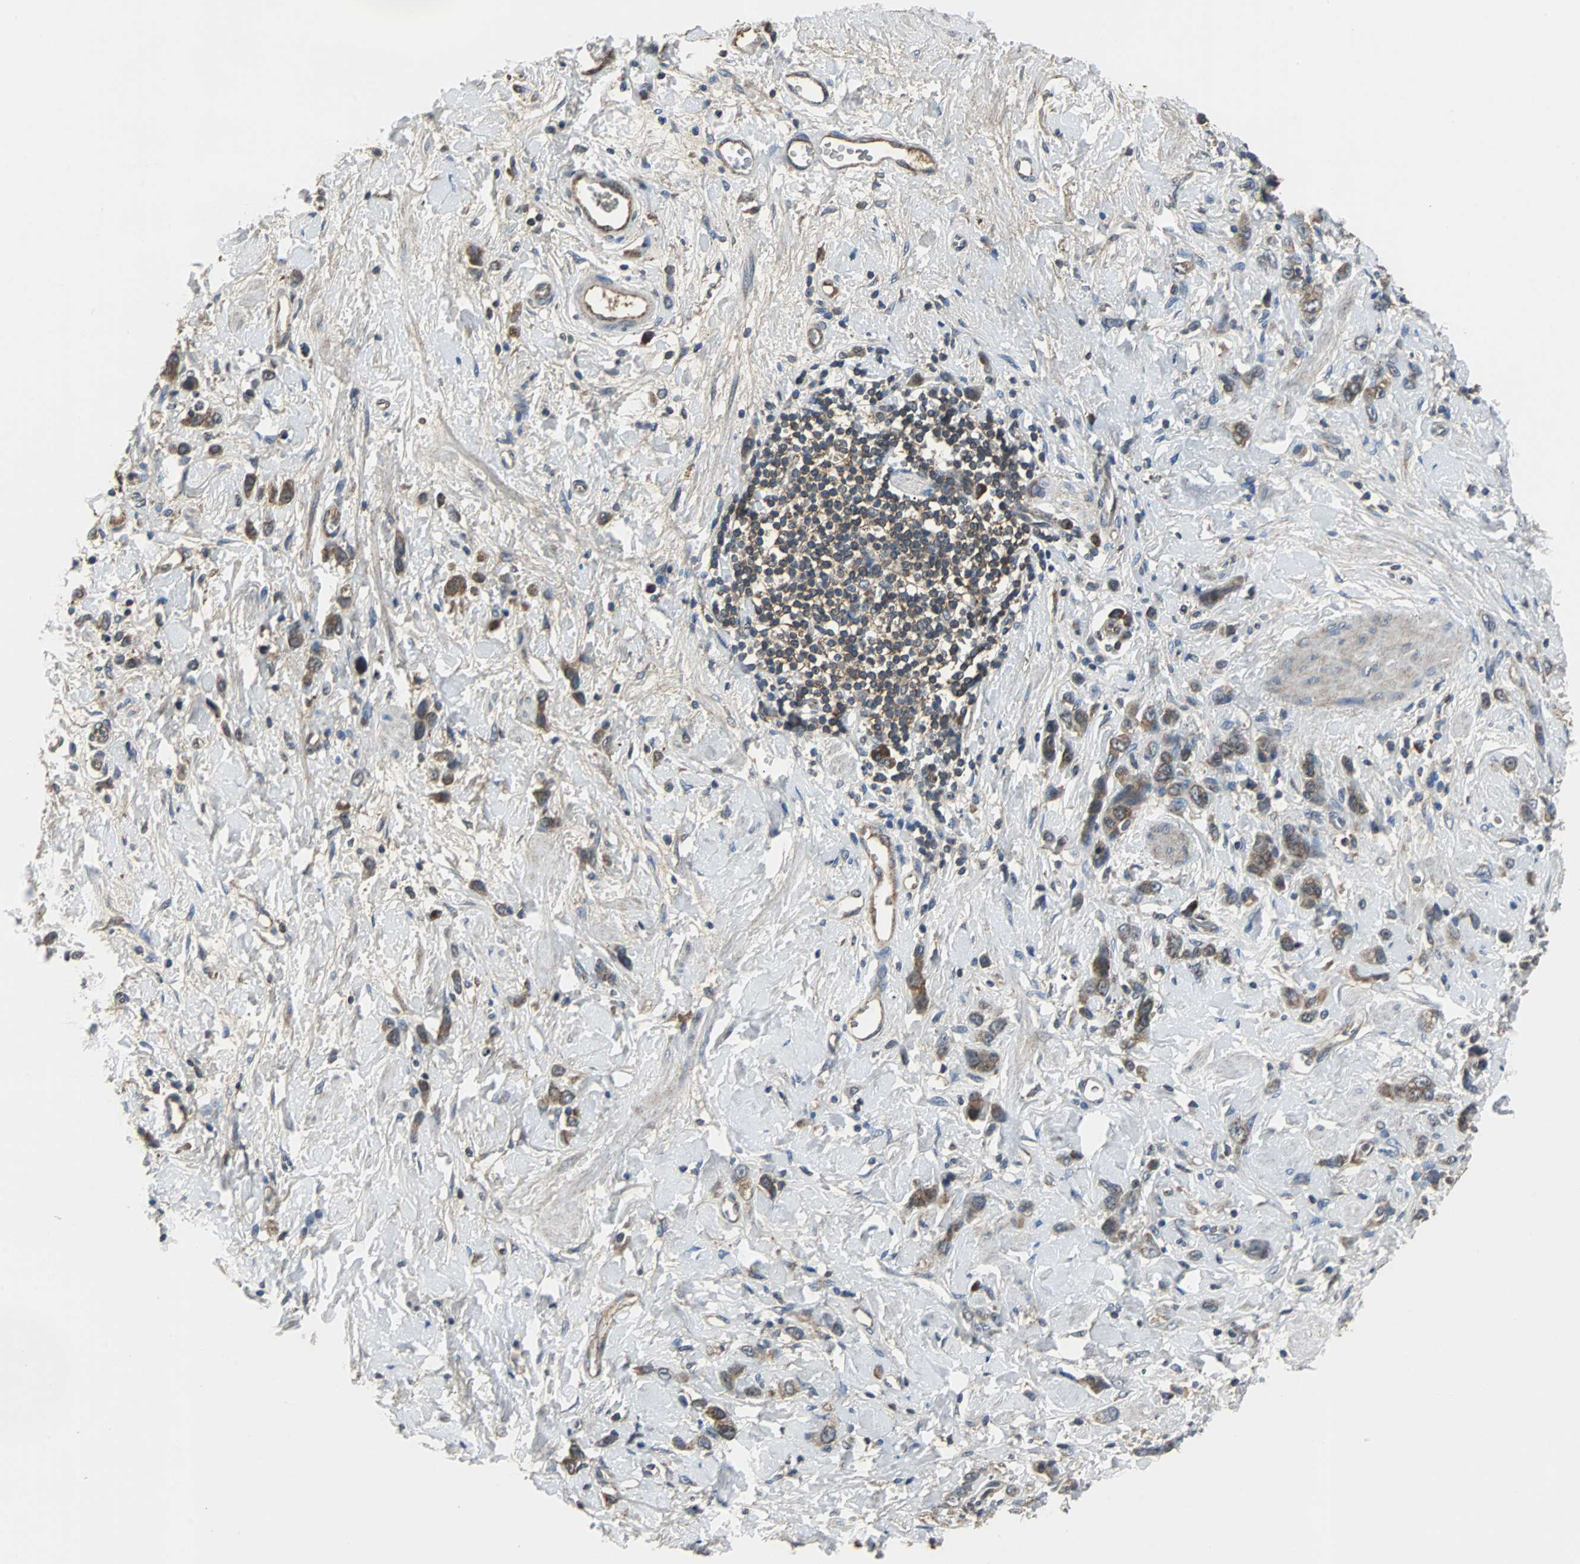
{"staining": {"intensity": "moderate", "quantity": "25%-75%", "location": "cytoplasmic/membranous"}, "tissue": "stomach cancer", "cell_type": "Tumor cells", "image_type": "cancer", "snomed": [{"axis": "morphology", "description": "Normal tissue, NOS"}, {"axis": "morphology", "description": "Adenocarcinoma, NOS"}, {"axis": "topography", "description": "Stomach"}], "caption": "This is an image of immunohistochemistry staining of stomach cancer (adenocarcinoma), which shows moderate staining in the cytoplasmic/membranous of tumor cells.", "gene": "VBP1", "patient": {"sex": "male", "age": 82}}